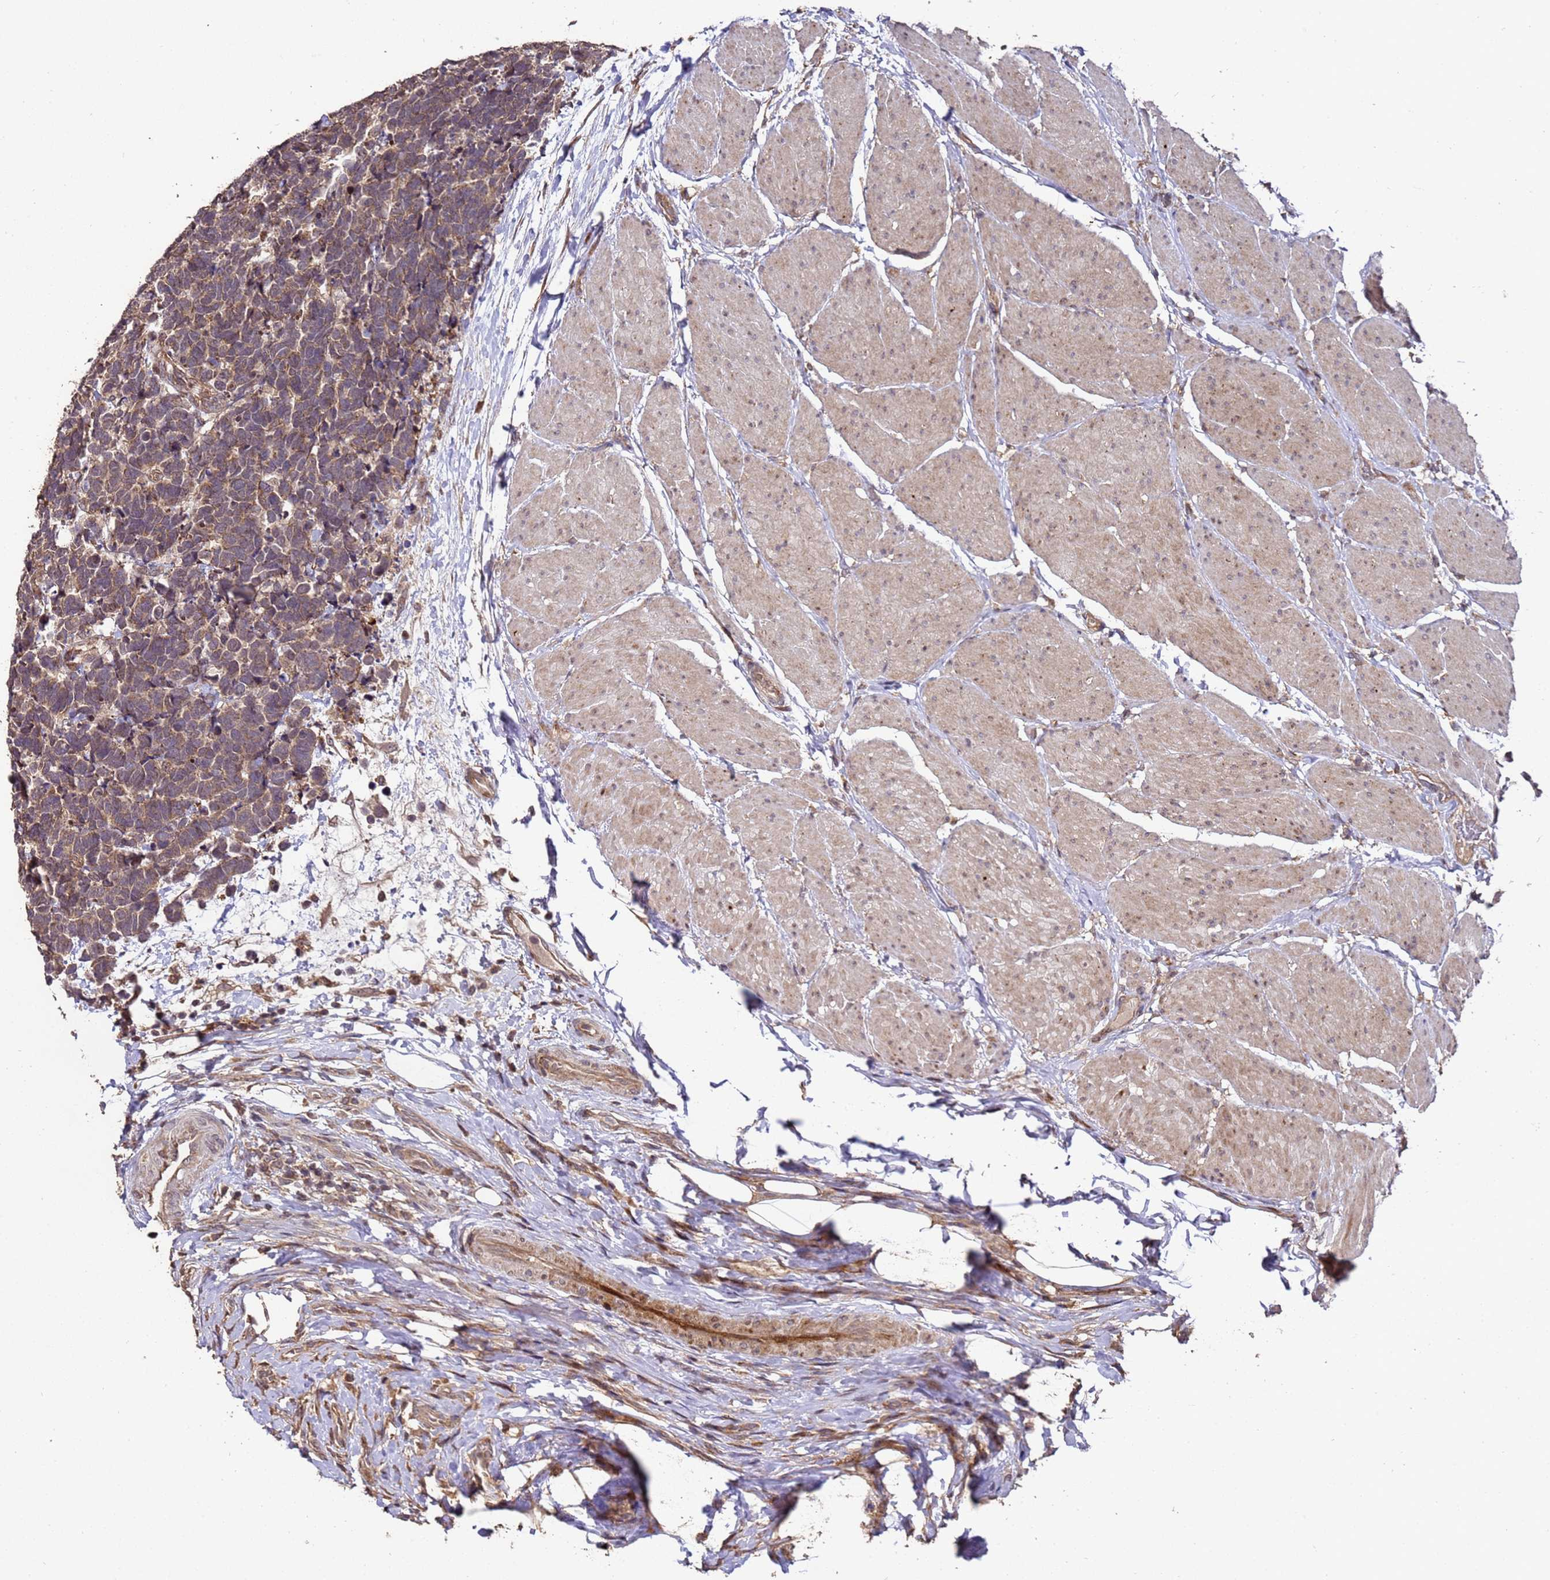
{"staining": {"intensity": "moderate", "quantity": ">75%", "location": "cytoplasmic/membranous"}, "tissue": "carcinoid", "cell_type": "Tumor cells", "image_type": "cancer", "snomed": [{"axis": "morphology", "description": "Carcinoma, NOS"}, {"axis": "morphology", "description": "Carcinoid, malignant, NOS"}, {"axis": "topography", "description": "Urinary bladder"}], "caption": "Malignant carcinoid tissue reveals moderate cytoplasmic/membranous expression in approximately >75% of tumor cells, visualized by immunohistochemistry. (Stains: DAB in brown, nuclei in blue, Microscopy: brightfield microscopy at high magnification).", "gene": "PRODH", "patient": {"sex": "male", "age": 57}}